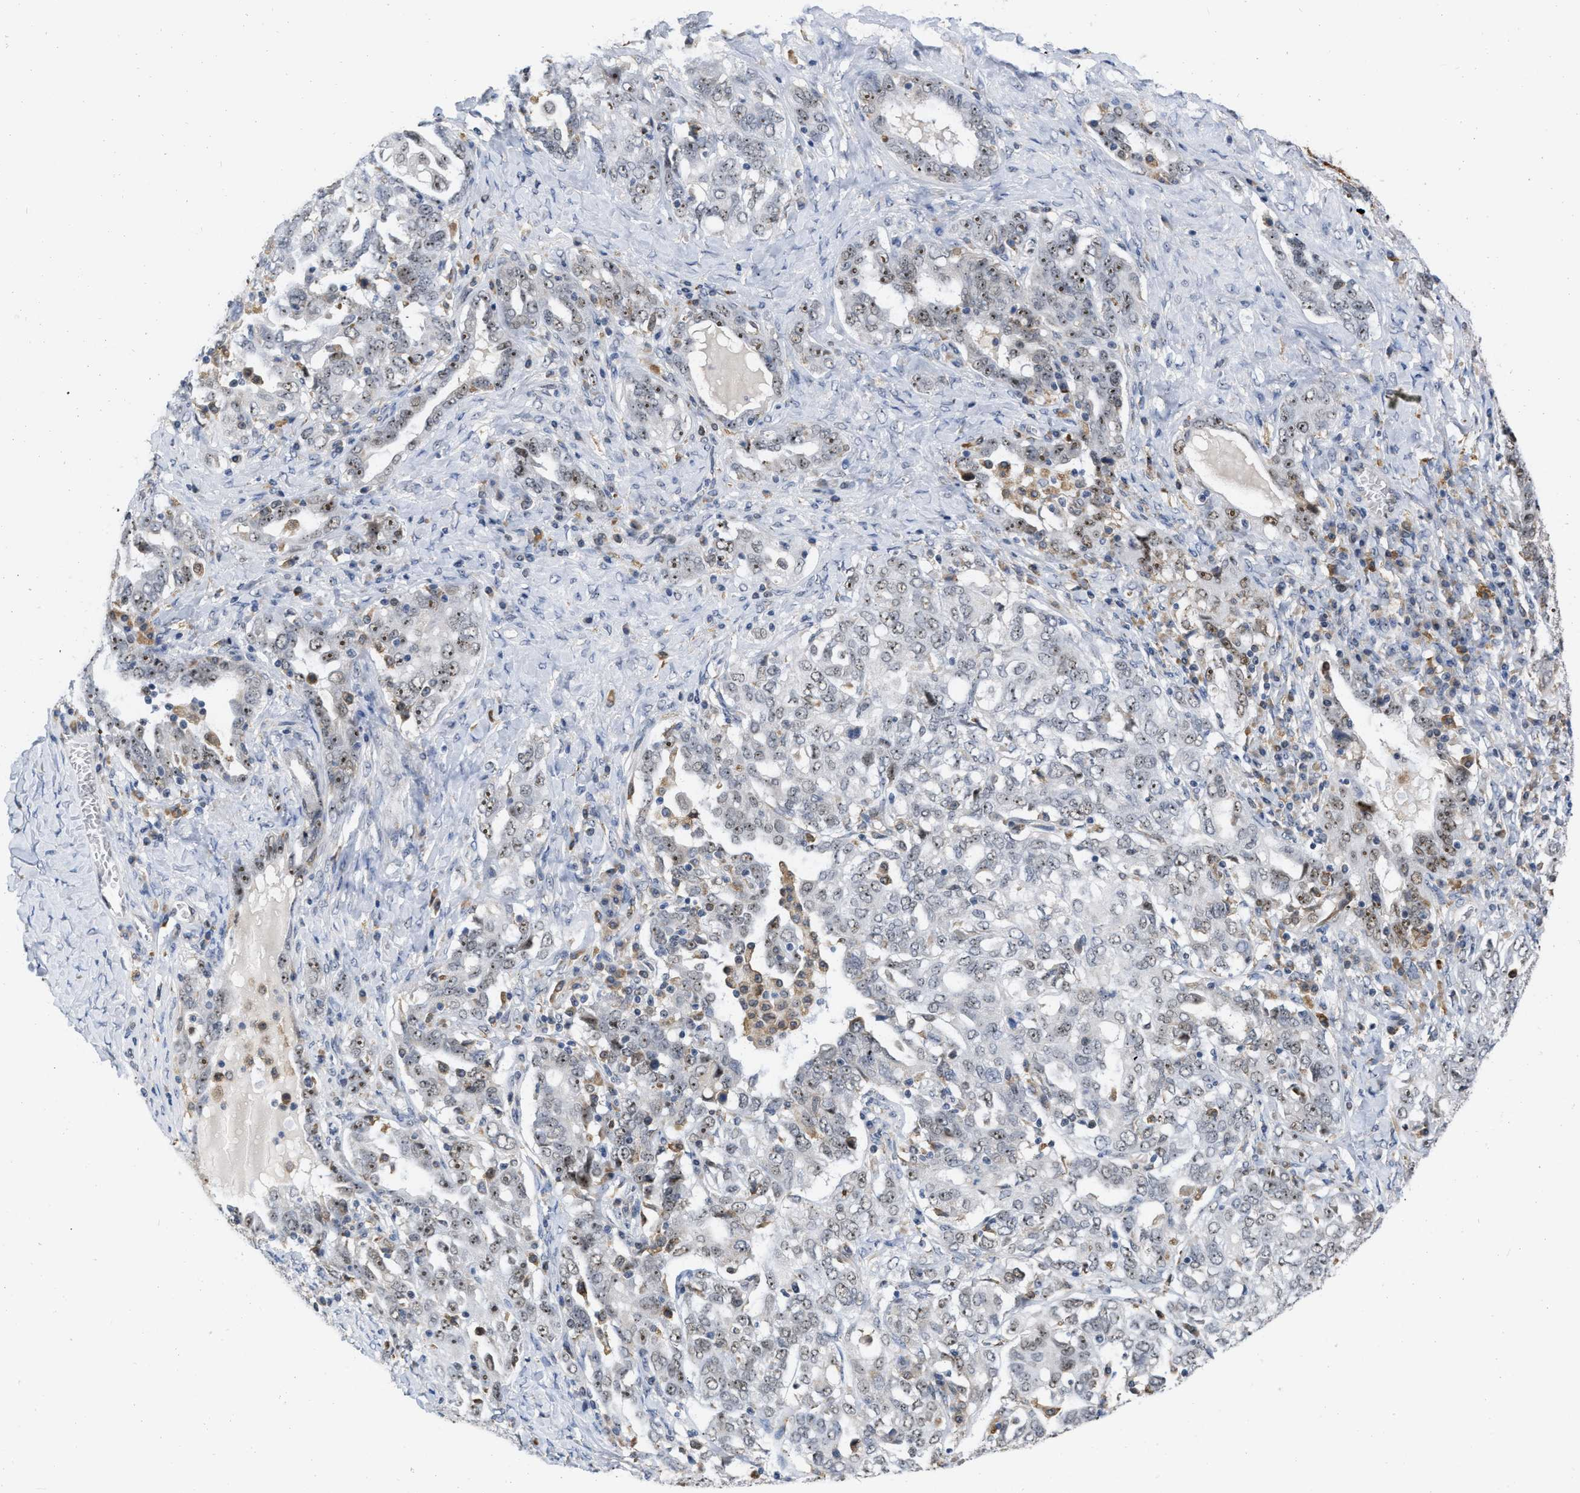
{"staining": {"intensity": "moderate", "quantity": ">75%", "location": "nuclear"}, "tissue": "ovarian cancer", "cell_type": "Tumor cells", "image_type": "cancer", "snomed": [{"axis": "morphology", "description": "Carcinoma, endometroid"}, {"axis": "topography", "description": "Ovary"}], "caption": "Approximately >75% of tumor cells in ovarian cancer (endometroid carcinoma) demonstrate moderate nuclear protein positivity as visualized by brown immunohistochemical staining.", "gene": "ELAC2", "patient": {"sex": "female", "age": 62}}